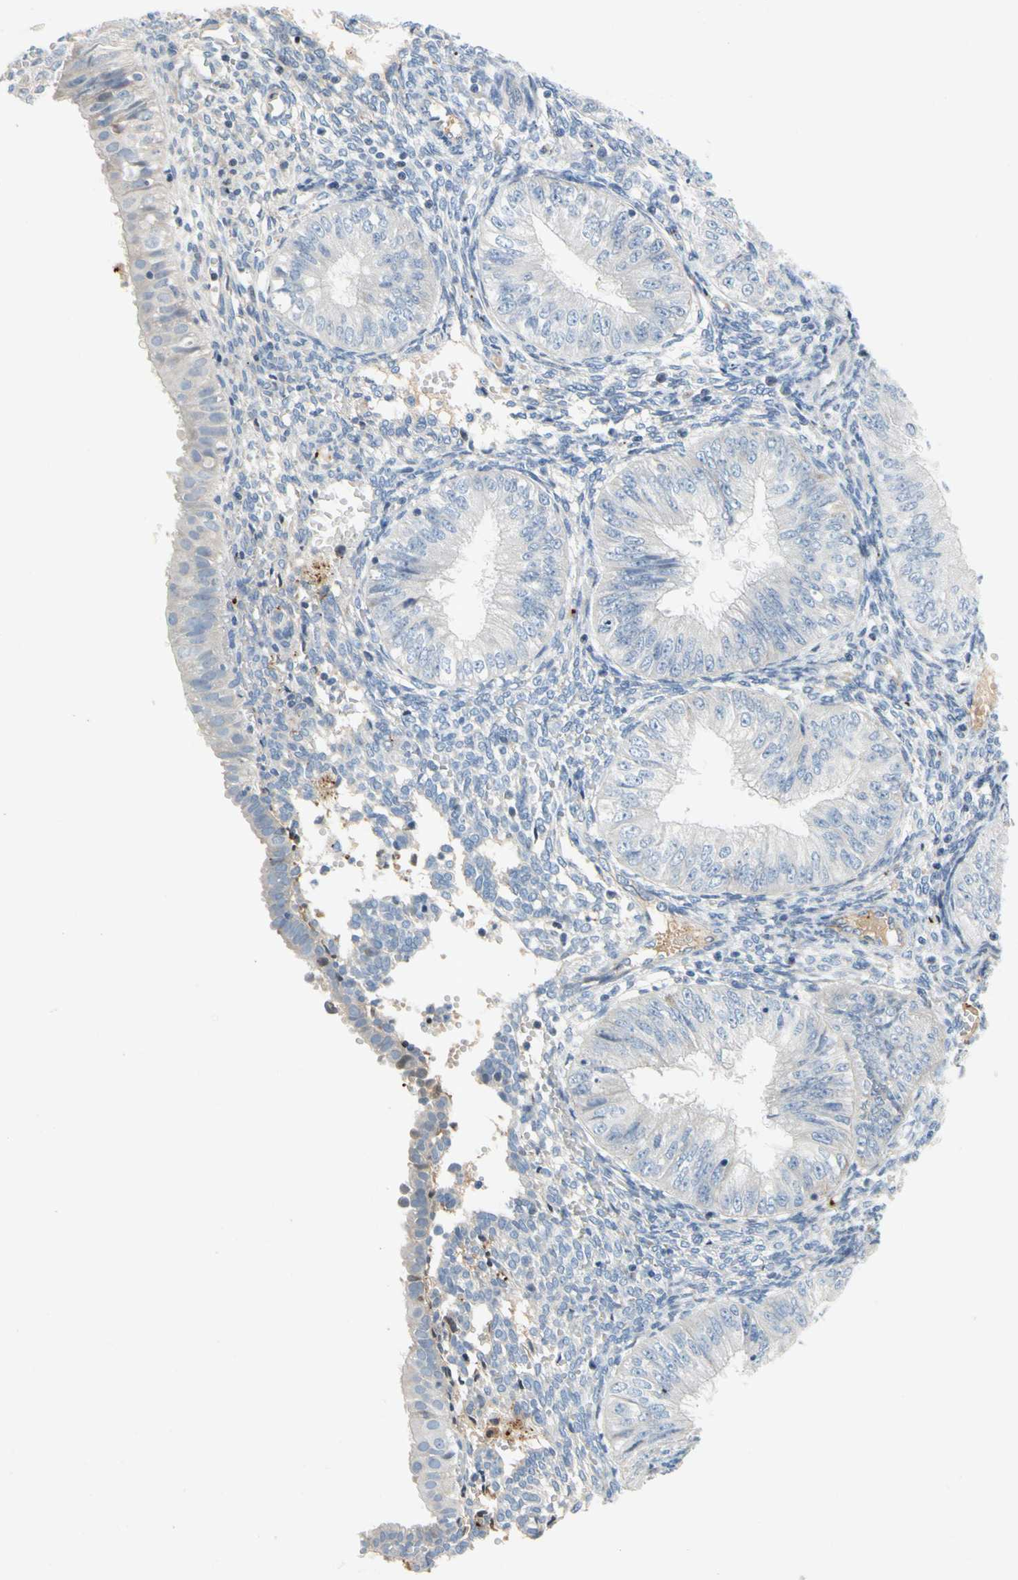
{"staining": {"intensity": "negative", "quantity": "none", "location": "none"}, "tissue": "endometrial cancer", "cell_type": "Tumor cells", "image_type": "cancer", "snomed": [{"axis": "morphology", "description": "Normal tissue, NOS"}, {"axis": "morphology", "description": "Adenocarcinoma, NOS"}, {"axis": "topography", "description": "Endometrium"}], "caption": "Immunohistochemistry (IHC) histopathology image of human endometrial cancer stained for a protein (brown), which shows no staining in tumor cells. The staining was performed using DAB to visualize the protein expression in brown, while the nuclei were stained in blue with hematoxylin (Magnification: 20x).", "gene": "PPBP", "patient": {"sex": "female", "age": 53}}